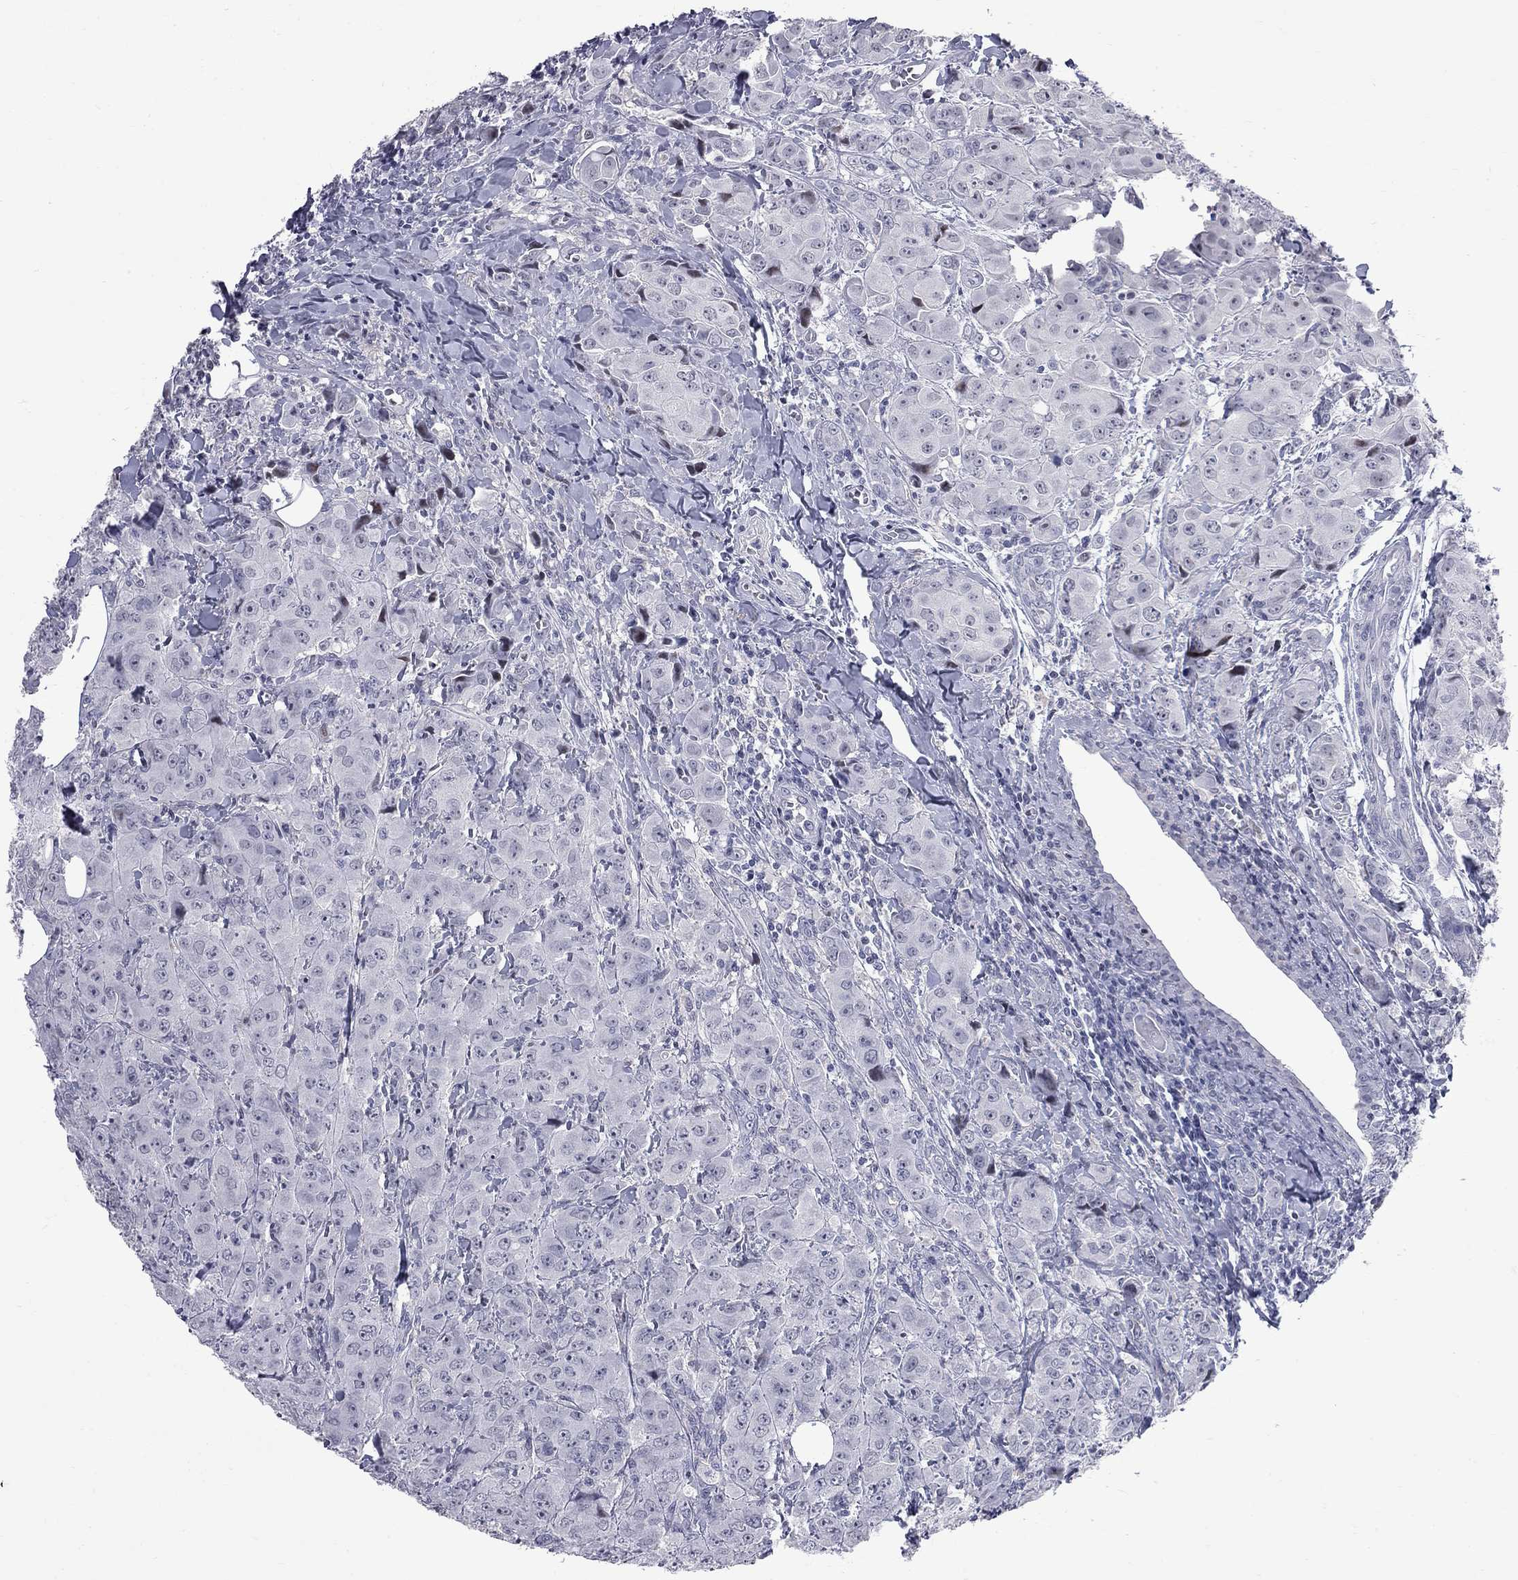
{"staining": {"intensity": "negative", "quantity": "none", "location": "none"}, "tissue": "breast cancer", "cell_type": "Tumor cells", "image_type": "cancer", "snomed": [{"axis": "morphology", "description": "Duct carcinoma"}, {"axis": "topography", "description": "Breast"}], "caption": "Micrograph shows no protein staining in tumor cells of breast cancer tissue. (DAB immunohistochemistry (IHC), high magnification).", "gene": "ZNF154", "patient": {"sex": "female", "age": 43}}